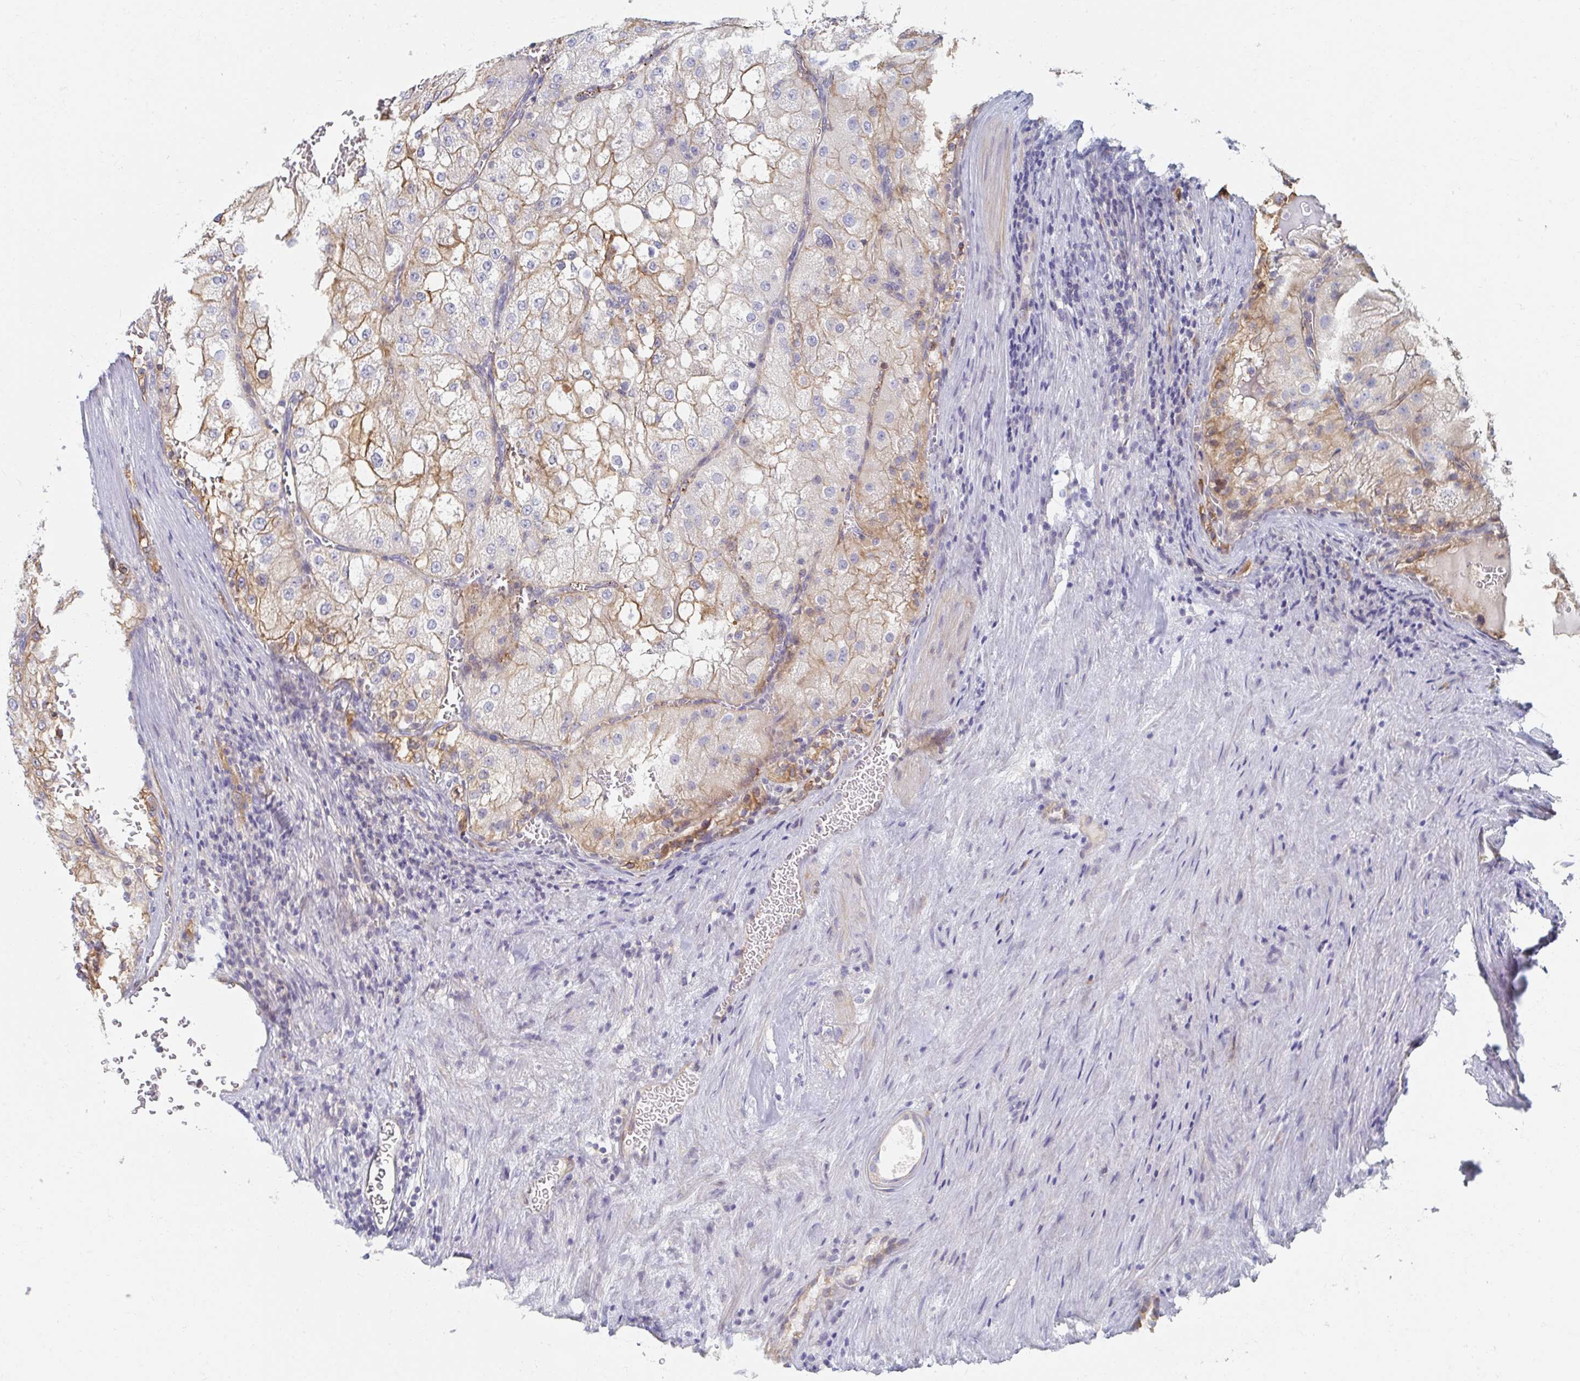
{"staining": {"intensity": "moderate", "quantity": "25%-75%", "location": "cytoplasmic/membranous"}, "tissue": "renal cancer", "cell_type": "Tumor cells", "image_type": "cancer", "snomed": [{"axis": "morphology", "description": "Adenocarcinoma, NOS"}, {"axis": "topography", "description": "Kidney"}], "caption": "Immunohistochemical staining of human adenocarcinoma (renal) displays medium levels of moderate cytoplasmic/membranous staining in approximately 25%-75% of tumor cells.", "gene": "MYLK2", "patient": {"sex": "female", "age": 74}}